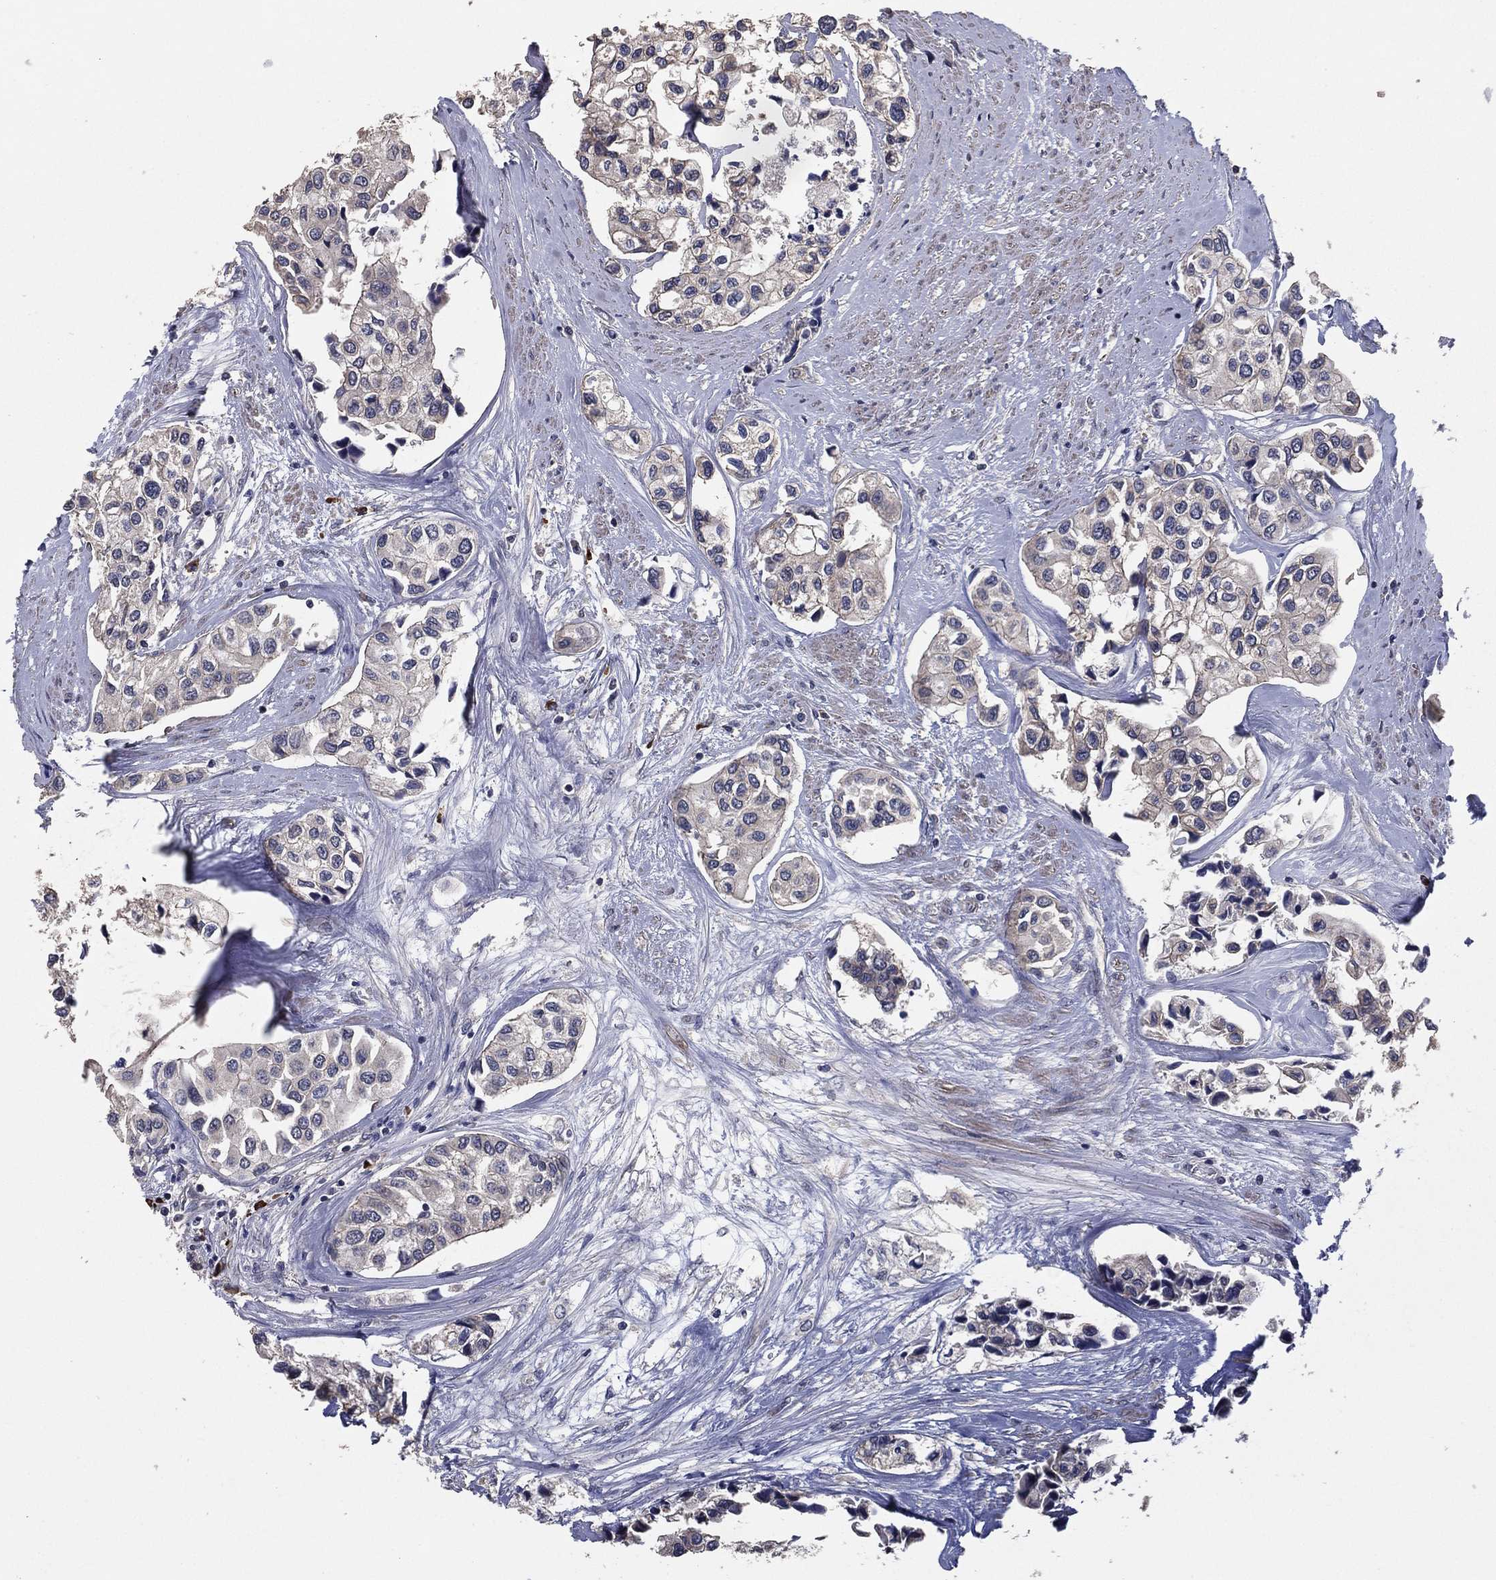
{"staining": {"intensity": "negative", "quantity": "none", "location": "none"}, "tissue": "urothelial cancer", "cell_type": "Tumor cells", "image_type": "cancer", "snomed": [{"axis": "morphology", "description": "Urothelial carcinoma, High grade"}, {"axis": "topography", "description": "Urinary bladder"}], "caption": "Human urothelial carcinoma (high-grade) stained for a protein using immunohistochemistry demonstrates no expression in tumor cells.", "gene": "PCNT", "patient": {"sex": "male", "age": 73}}